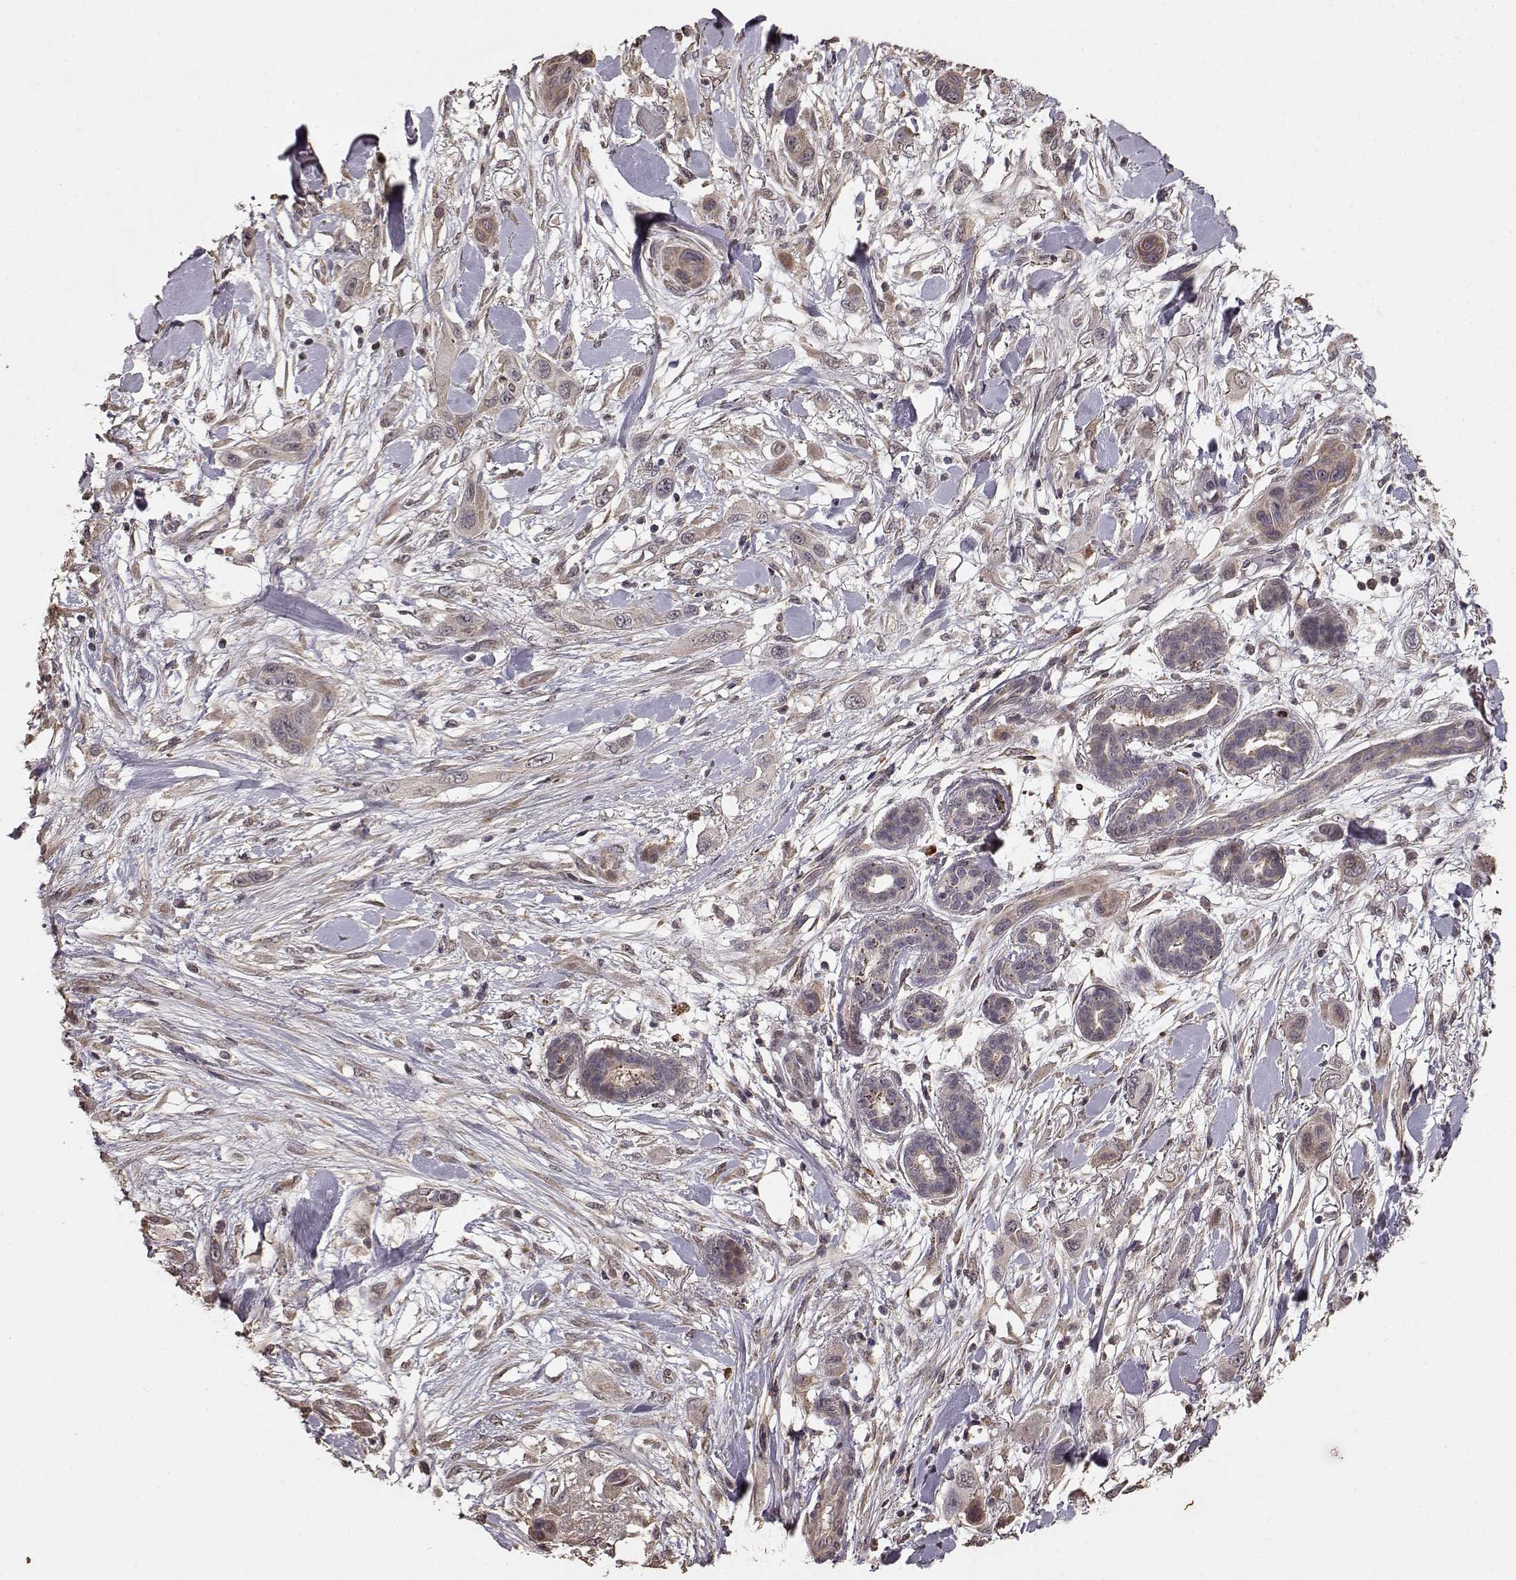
{"staining": {"intensity": "moderate", "quantity": "25%-75%", "location": "cytoplasmic/membranous"}, "tissue": "skin cancer", "cell_type": "Tumor cells", "image_type": "cancer", "snomed": [{"axis": "morphology", "description": "Squamous cell carcinoma, NOS"}, {"axis": "topography", "description": "Skin"}], "caption": "Skin cancer stained for a protein displays moderate cytoplasmic/membranous positivity in tumor cells. (DAB IHC with brightfield microscopy, high magnification).", "gene": "USP15", "patient": {"sex": "male", "age": 79}}